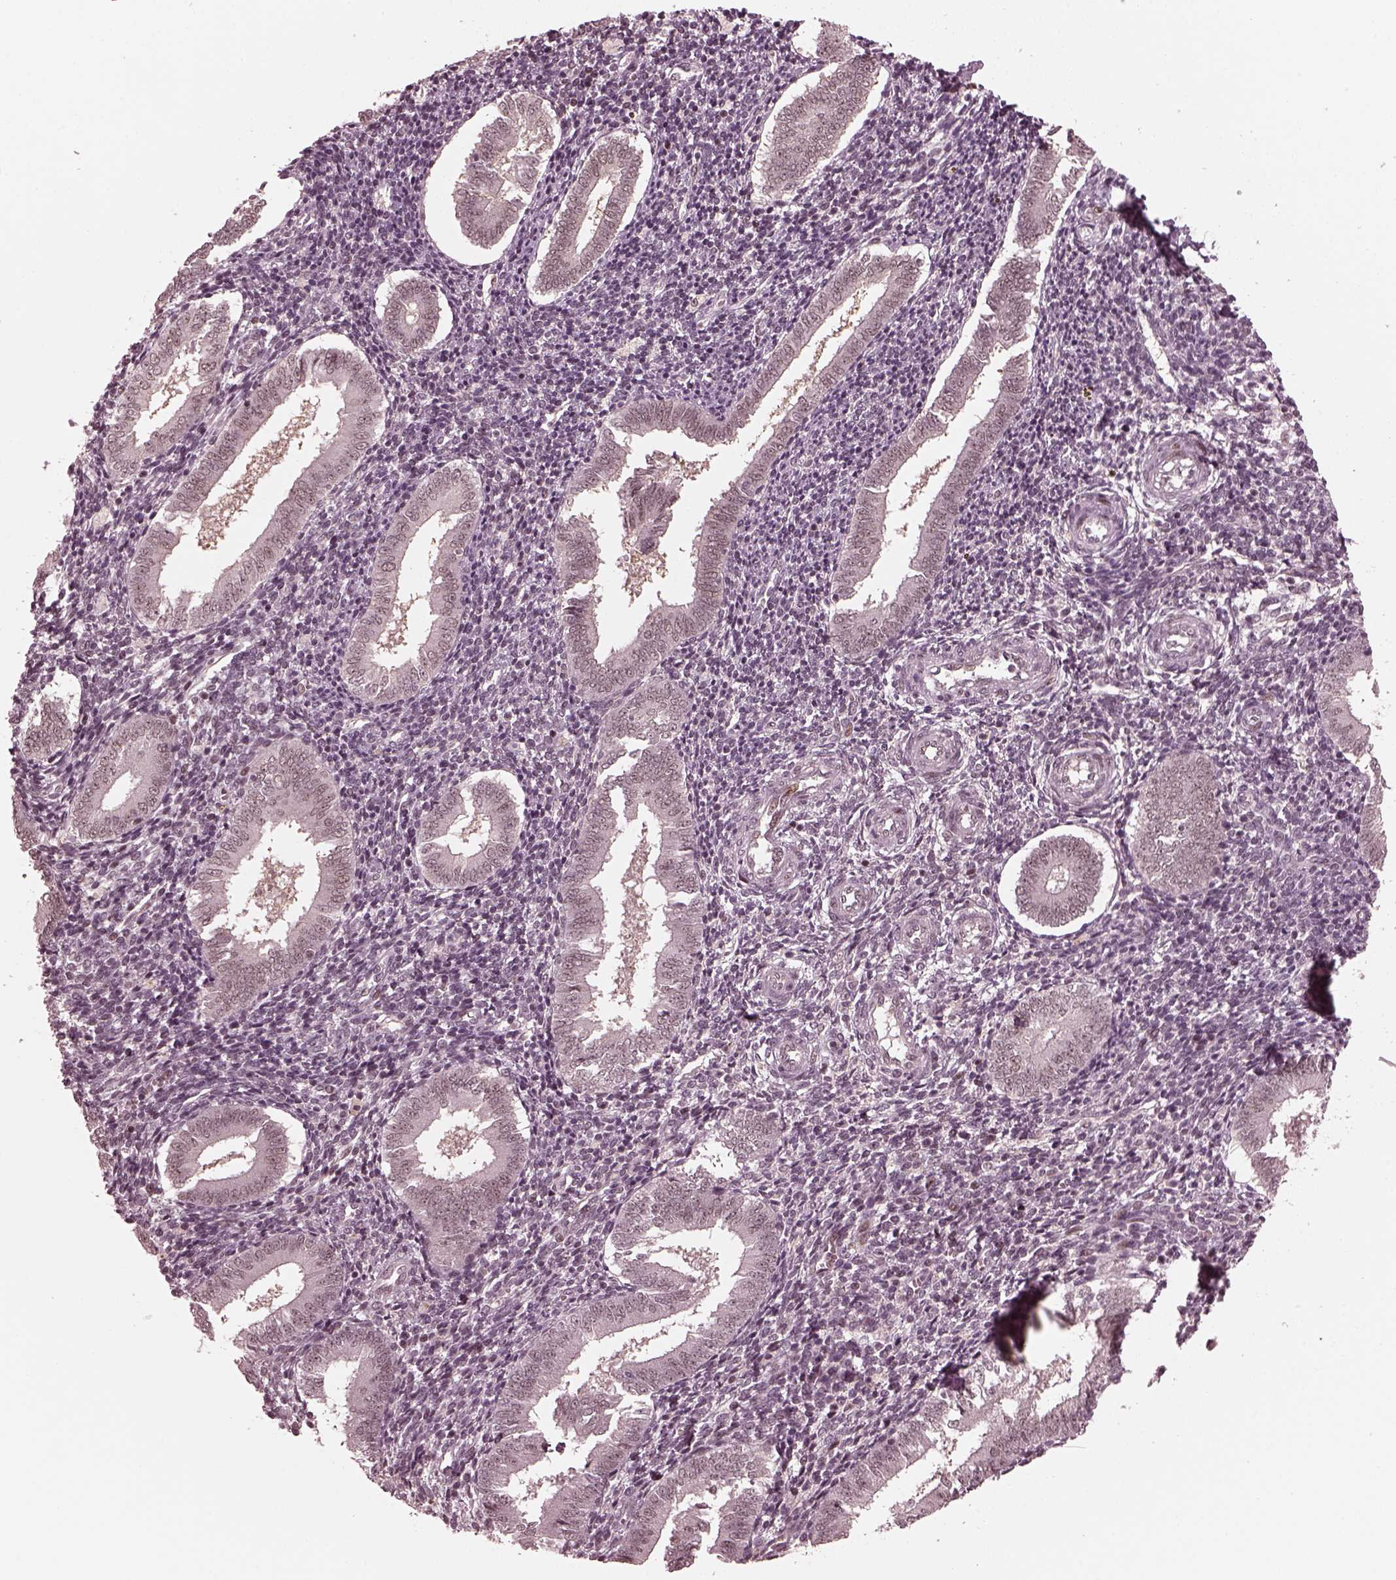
{"staining": {"intensity": "negative", "quantity": "none", "location": "none"}, "tissue": "endometrium", "cell_type": "Cells in endometrial stroma", "image_type": "normal", "snomed": [{"axis": "morphology", "description": "Normal tissue, NOS"}, {"axis": "topography", "description": "Endometrium"}], "caption": "Cells in endometrial stroma show no significant positivity in unremarkable endometrium. (Immunohistochemistry (ihc), brightfield microscopy, high magnification).", "gene": "TRIB3", "patient": {"sex": "female", "age": 25}}